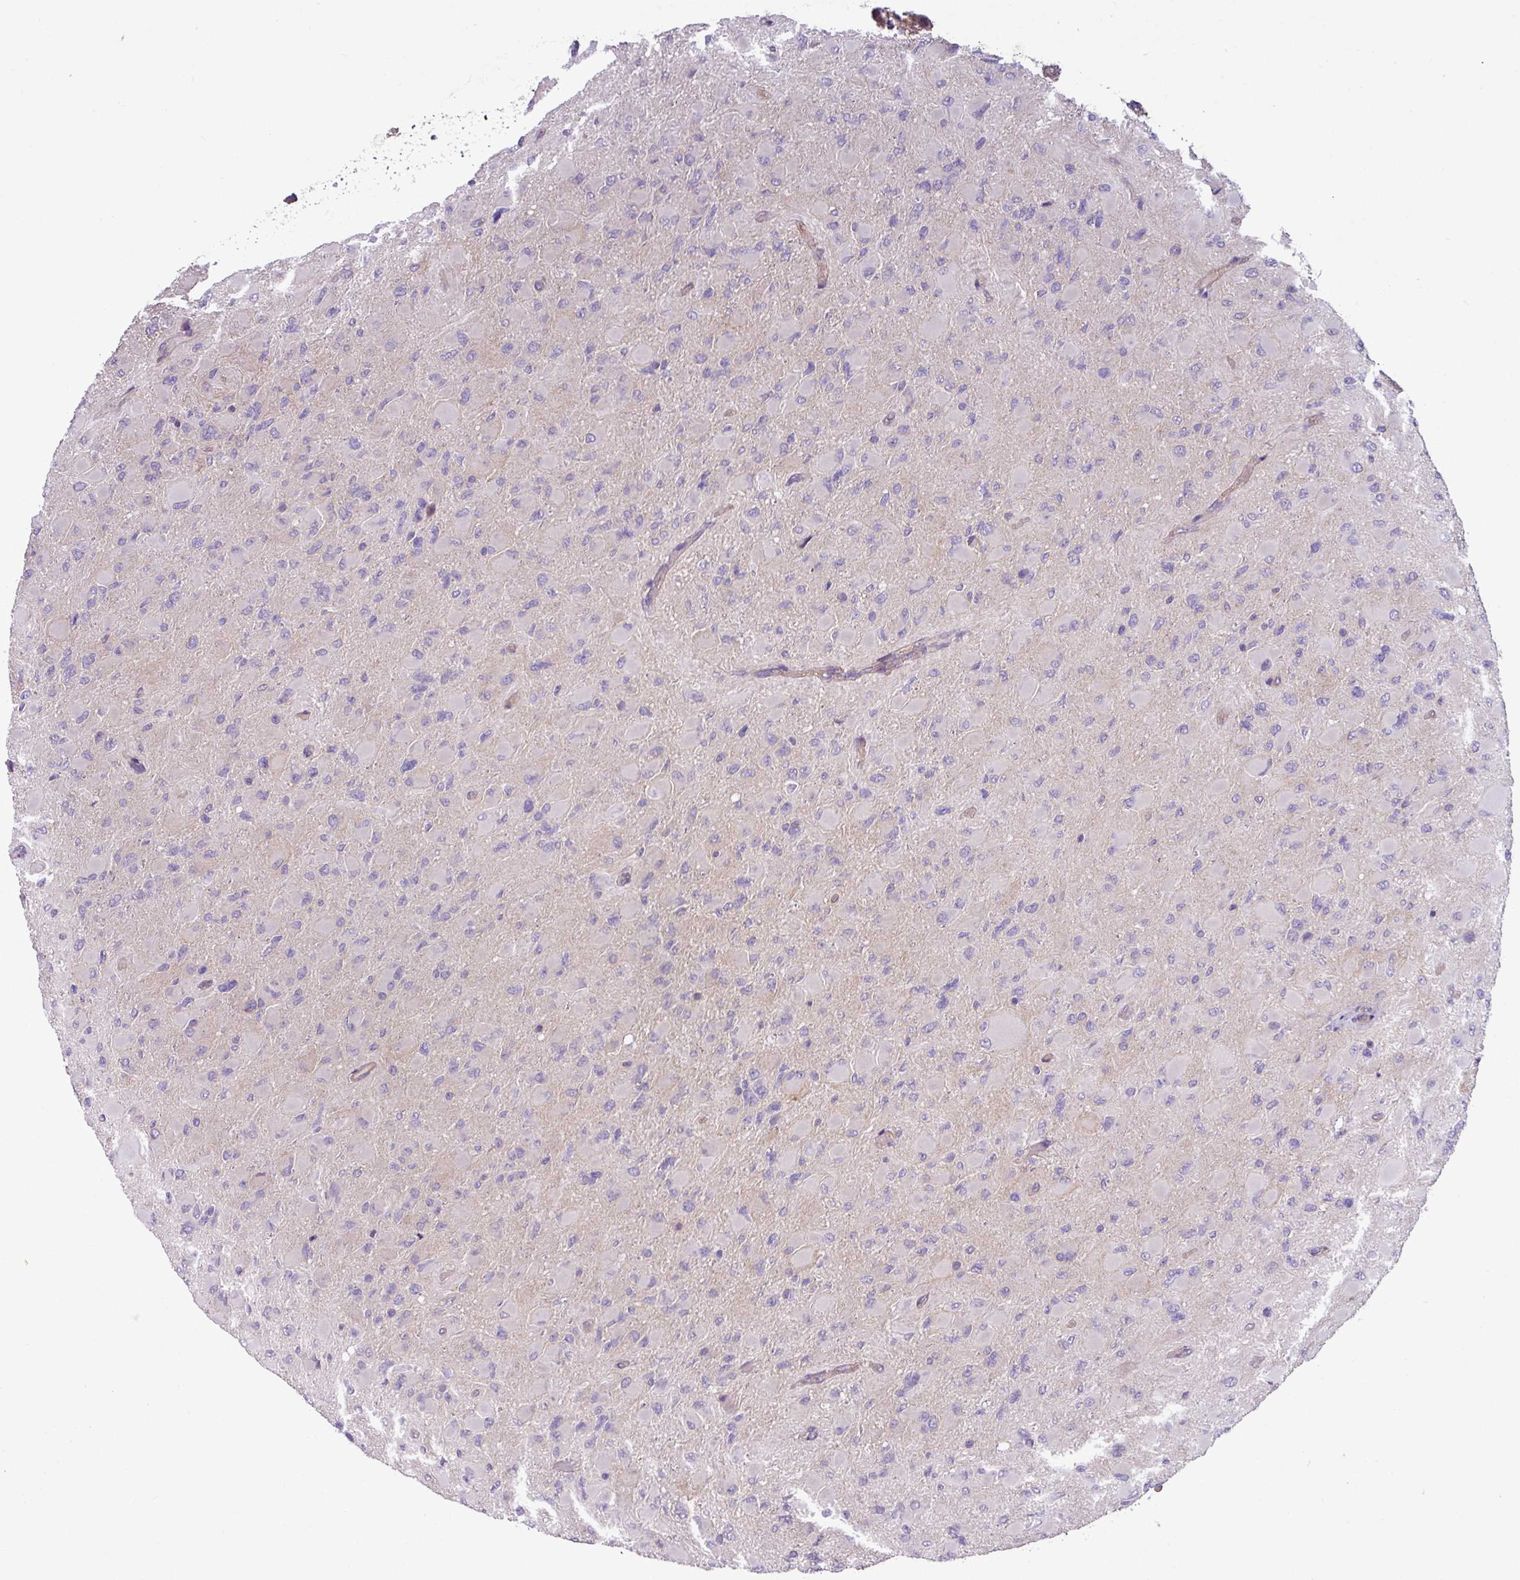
{"staining": {"intensity": "negative", "quantity": "none", "location": "none"}, "tissue": "glioma", "cell_type": "Tumor cells", "image_type": "cancer", "snomed": [{"axis": "morphology", "description": "Glioma, malignant, High grade"}, {"axis": "topography", "description": "Cerebral cortex"}], "caption": "Immunohistochemistry (IHC) histopathology image of glioma stained for a protein (brown), which shows no expression in tumor cells.", "gene": "SLC23A2", "patient": {"sex": "female", "age": 36}}